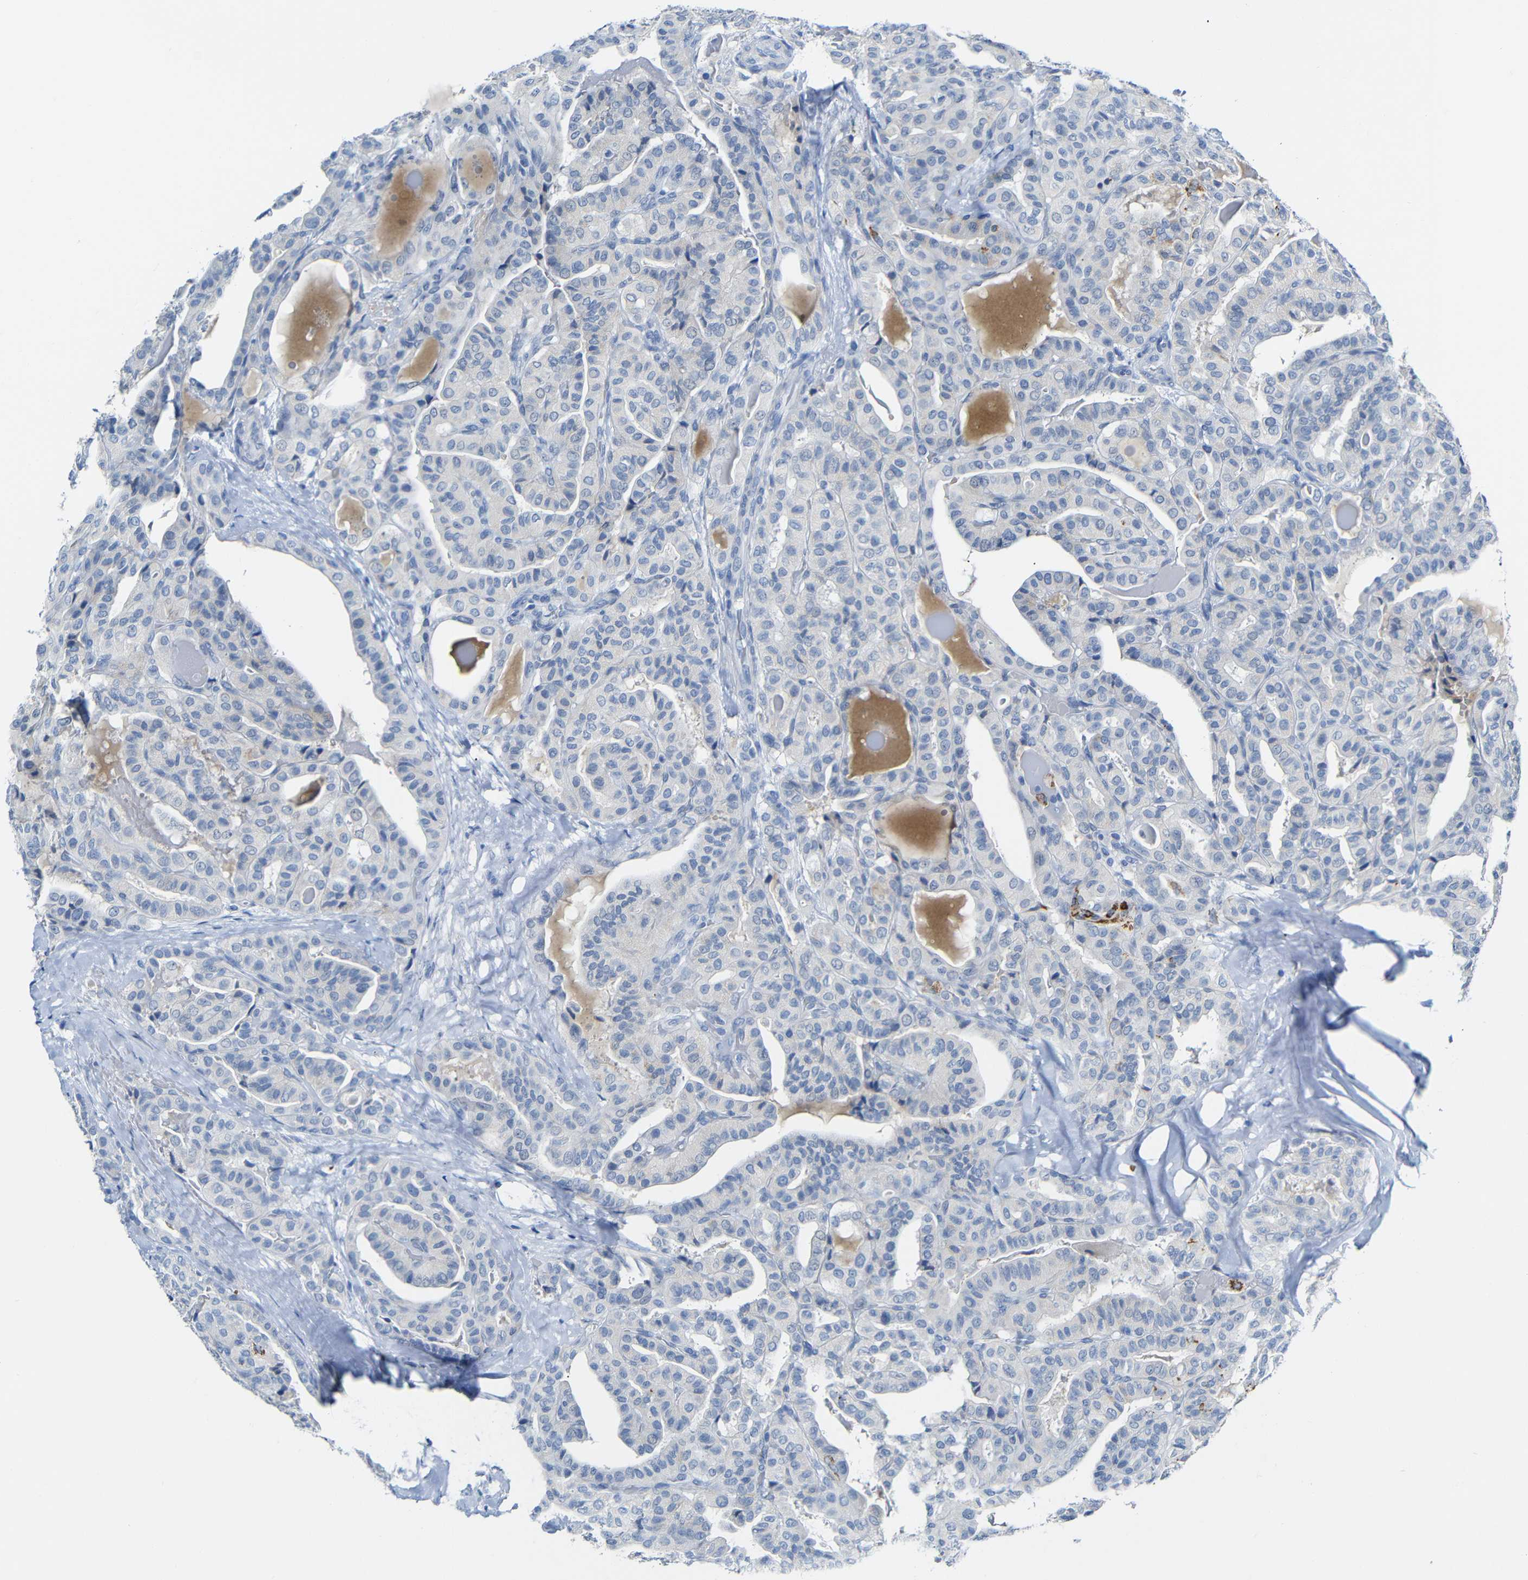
{"staining": {"intensity": "negative", "quantity": "none", "location": "none"}, "tissue": "thyroid cancer", "cell_type": "Tumor cells", "image_type": "cancer", "snomed": [{"axis": "morphology", "description": "Papillary adenocarcinoma, NOS"}, {"axis": "topography", "description": "Thyroid gland"}], "caption": "Immunohistochemistry of thyroid papillary adenocarcinoma exhibits no positivity in tumor cells.", "gene": "C15orf48", "patient": {"sex": "male", "age": 77}}